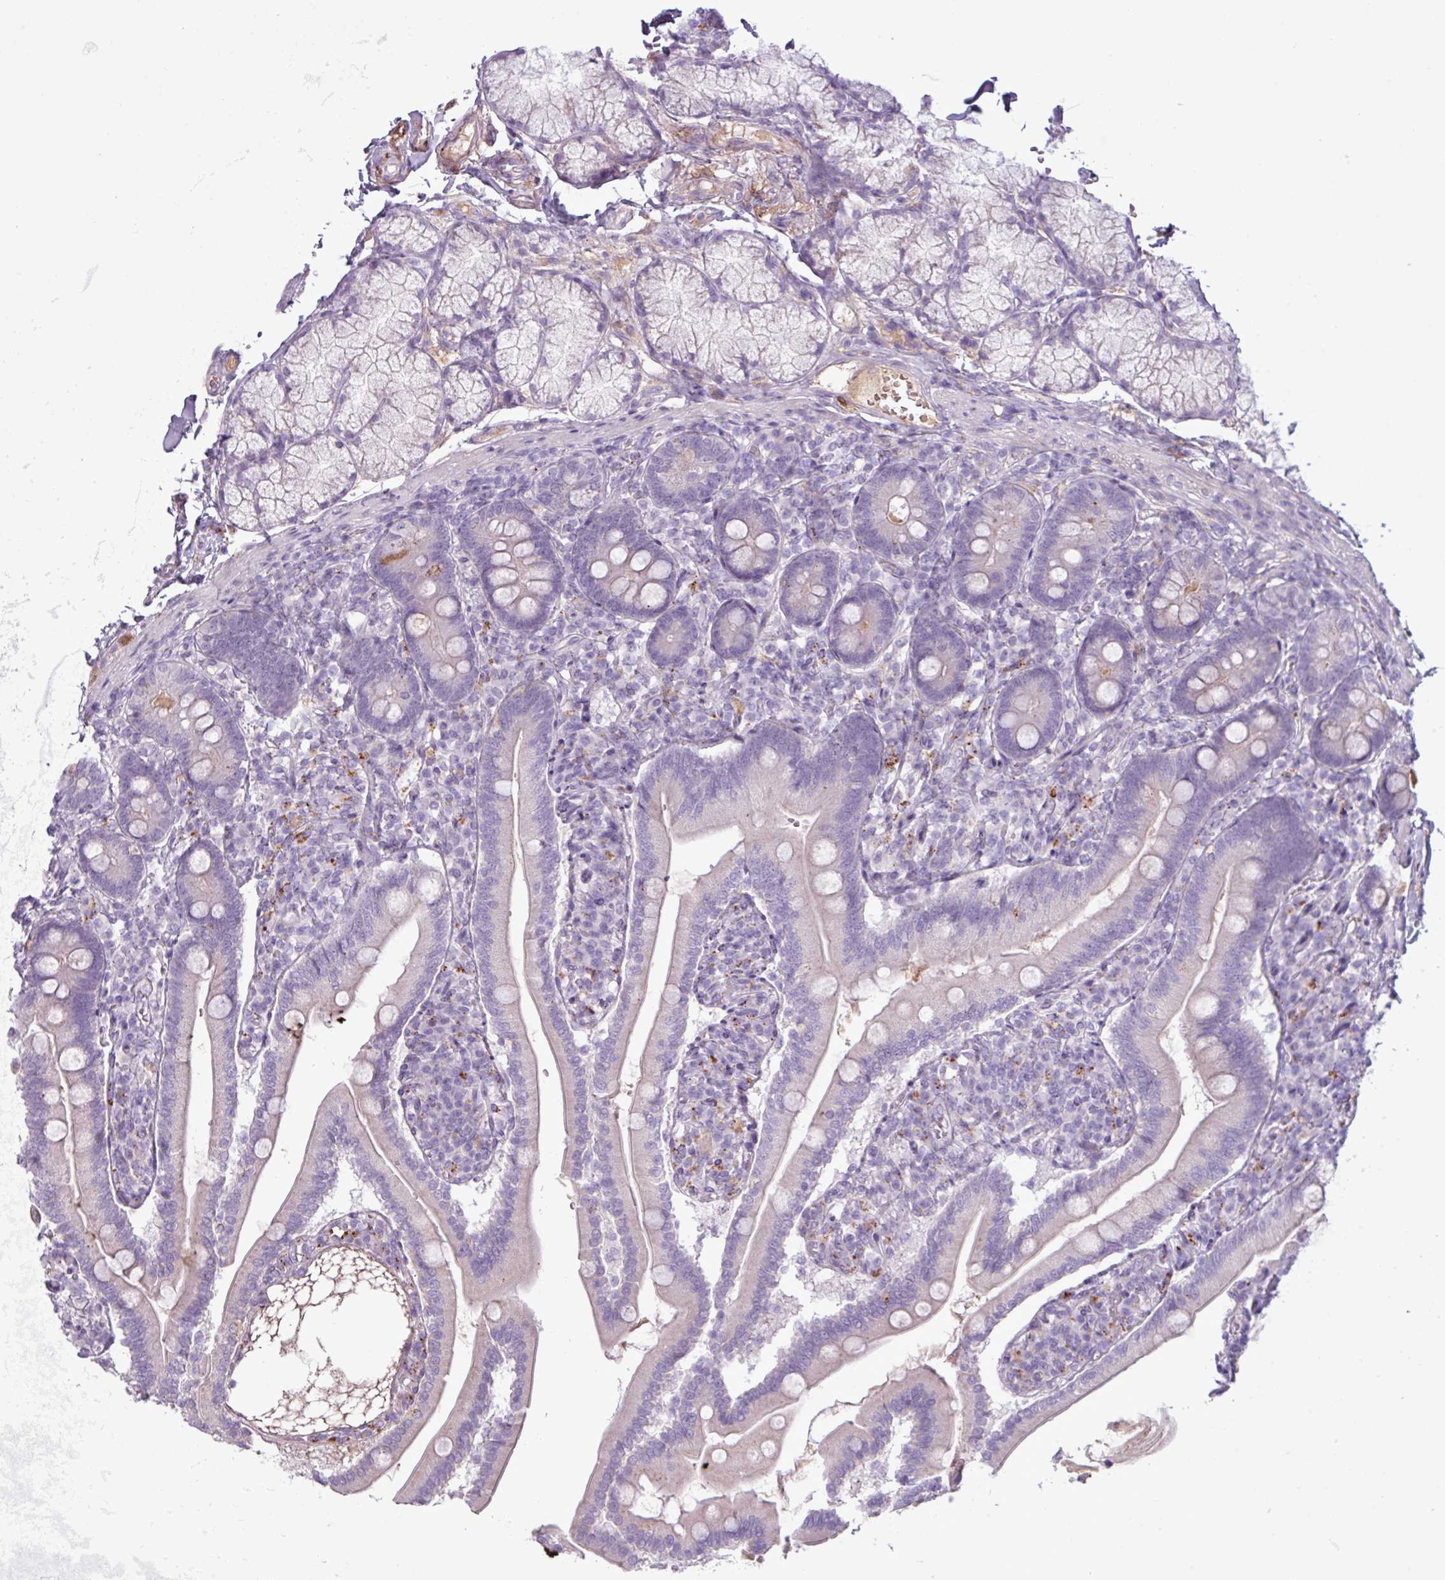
{"staining": {"intensity": "negative", "quantity": "none", "location": "none"}, "tissue": "duodenum", "cell_type": "Glandular cells", "image_type": "normal", "snomed": [{"axis": "morphology", "description": "Normal tissue, NOS"}, {"axis": "topography", "description": "Duodenum"}], "caption": "Immunohistochemistry image of unremarkable human duodenum stained for a protein (brown), which exhibits no staining in glandular cells. The staining is performed using DAB brown chromogen with nuclei counter-stained in using hematoxylin.", "gene": "C4A", "patient": {"sex": "female", "age": 67}}